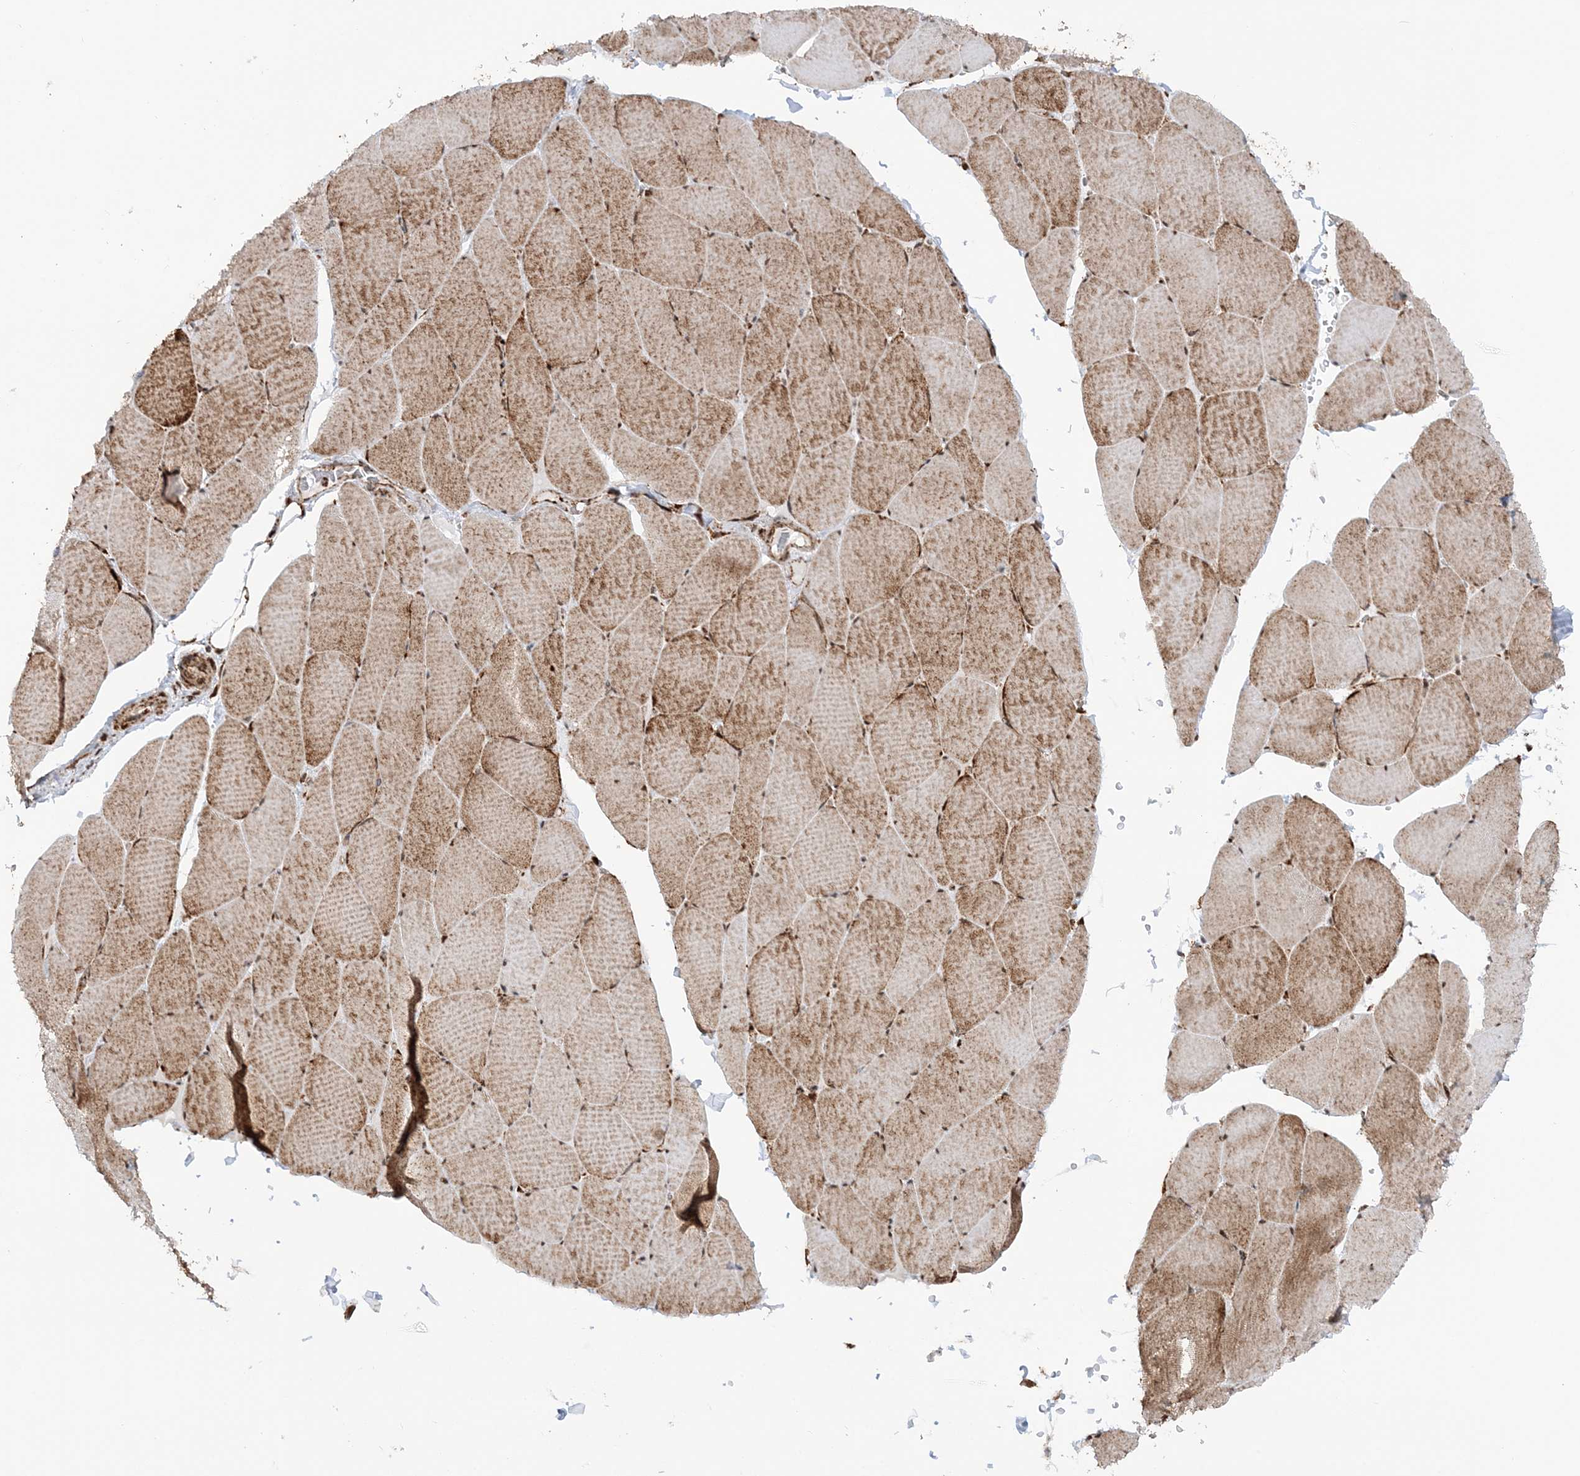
{"staining": {"intensity": "strong", "quantity": ">75%", "location": "cytoplasmic/membranous,nuclear"}, "tissue": "skeletal muscle", "cell_type": "Myocytes", "image_type": "normal", "snomed": [{"axis": "morphology", "description": "Normal tissue, NOS"}, {"axis": "topography", "description": "Skeletal muscle"}, {"axis": "topography", "description": "Head-Neck"}], "caption": "The micrograph exhibits immunohistochemical staining of normal skeletal muscle. There is strong cytoplasmic/membranous,nuclear staining is present in about >75% of myocytes.", "gene": "CRY2", "patient": {"sex": "male", "age": 66}}